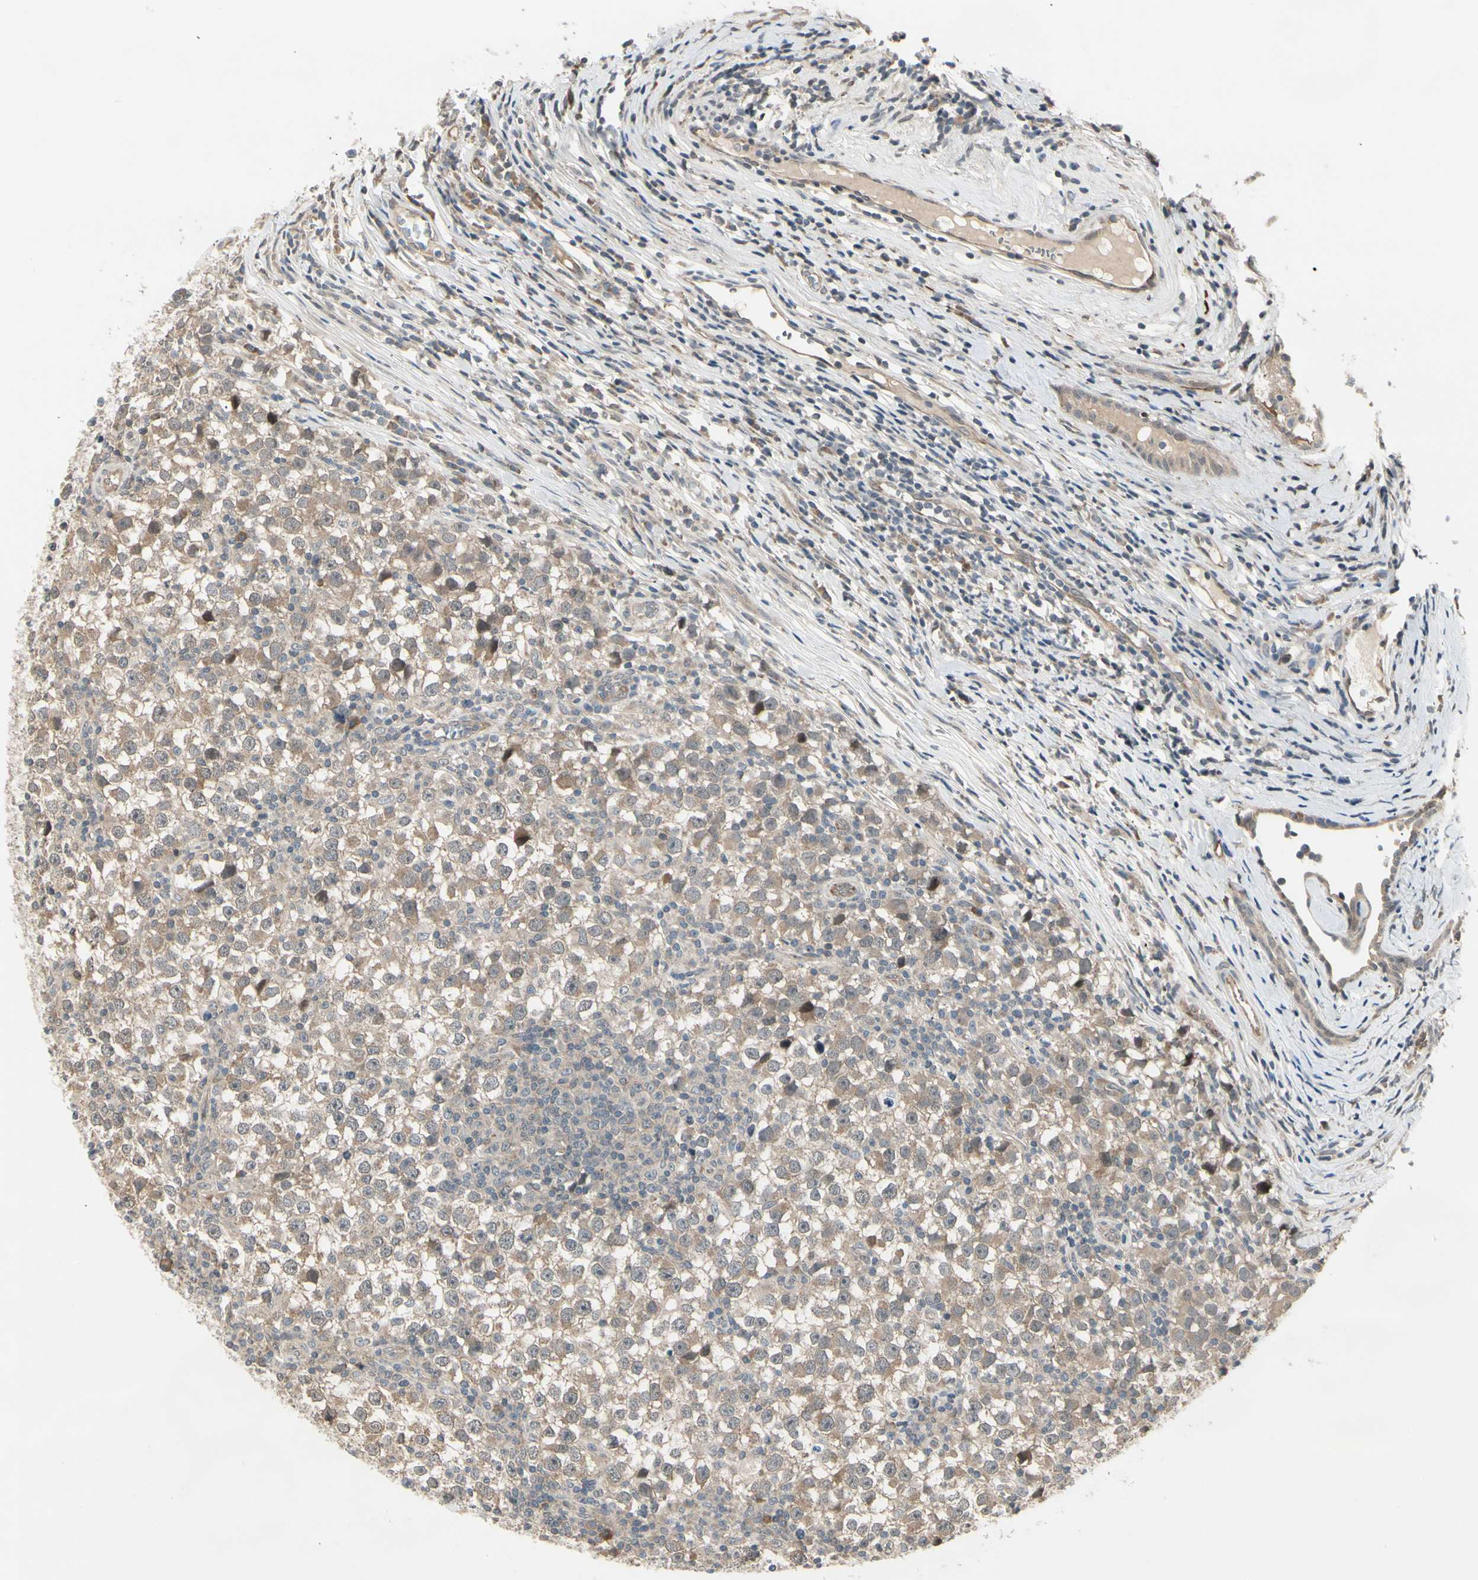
{"staining": {"intensity": "weak", "quantity": ">75%", "location": "cytoplasmic/membranous"}, "tissue": "testis cancer", "cell_type": "Tumor cells", "image_type": "cancer", "snomed": [{"axis": "morphology", "description": "Seminoma, NOS"}, {"axis": "topography", "description": "Testis"}], "caption": "Tumor cells demonstrate weak cytoplasmic/membranous positivity in about >75% of cells in seminoma (testis).", "gene": "SVBP", "patient": {"sex": "male", "age": 65}}